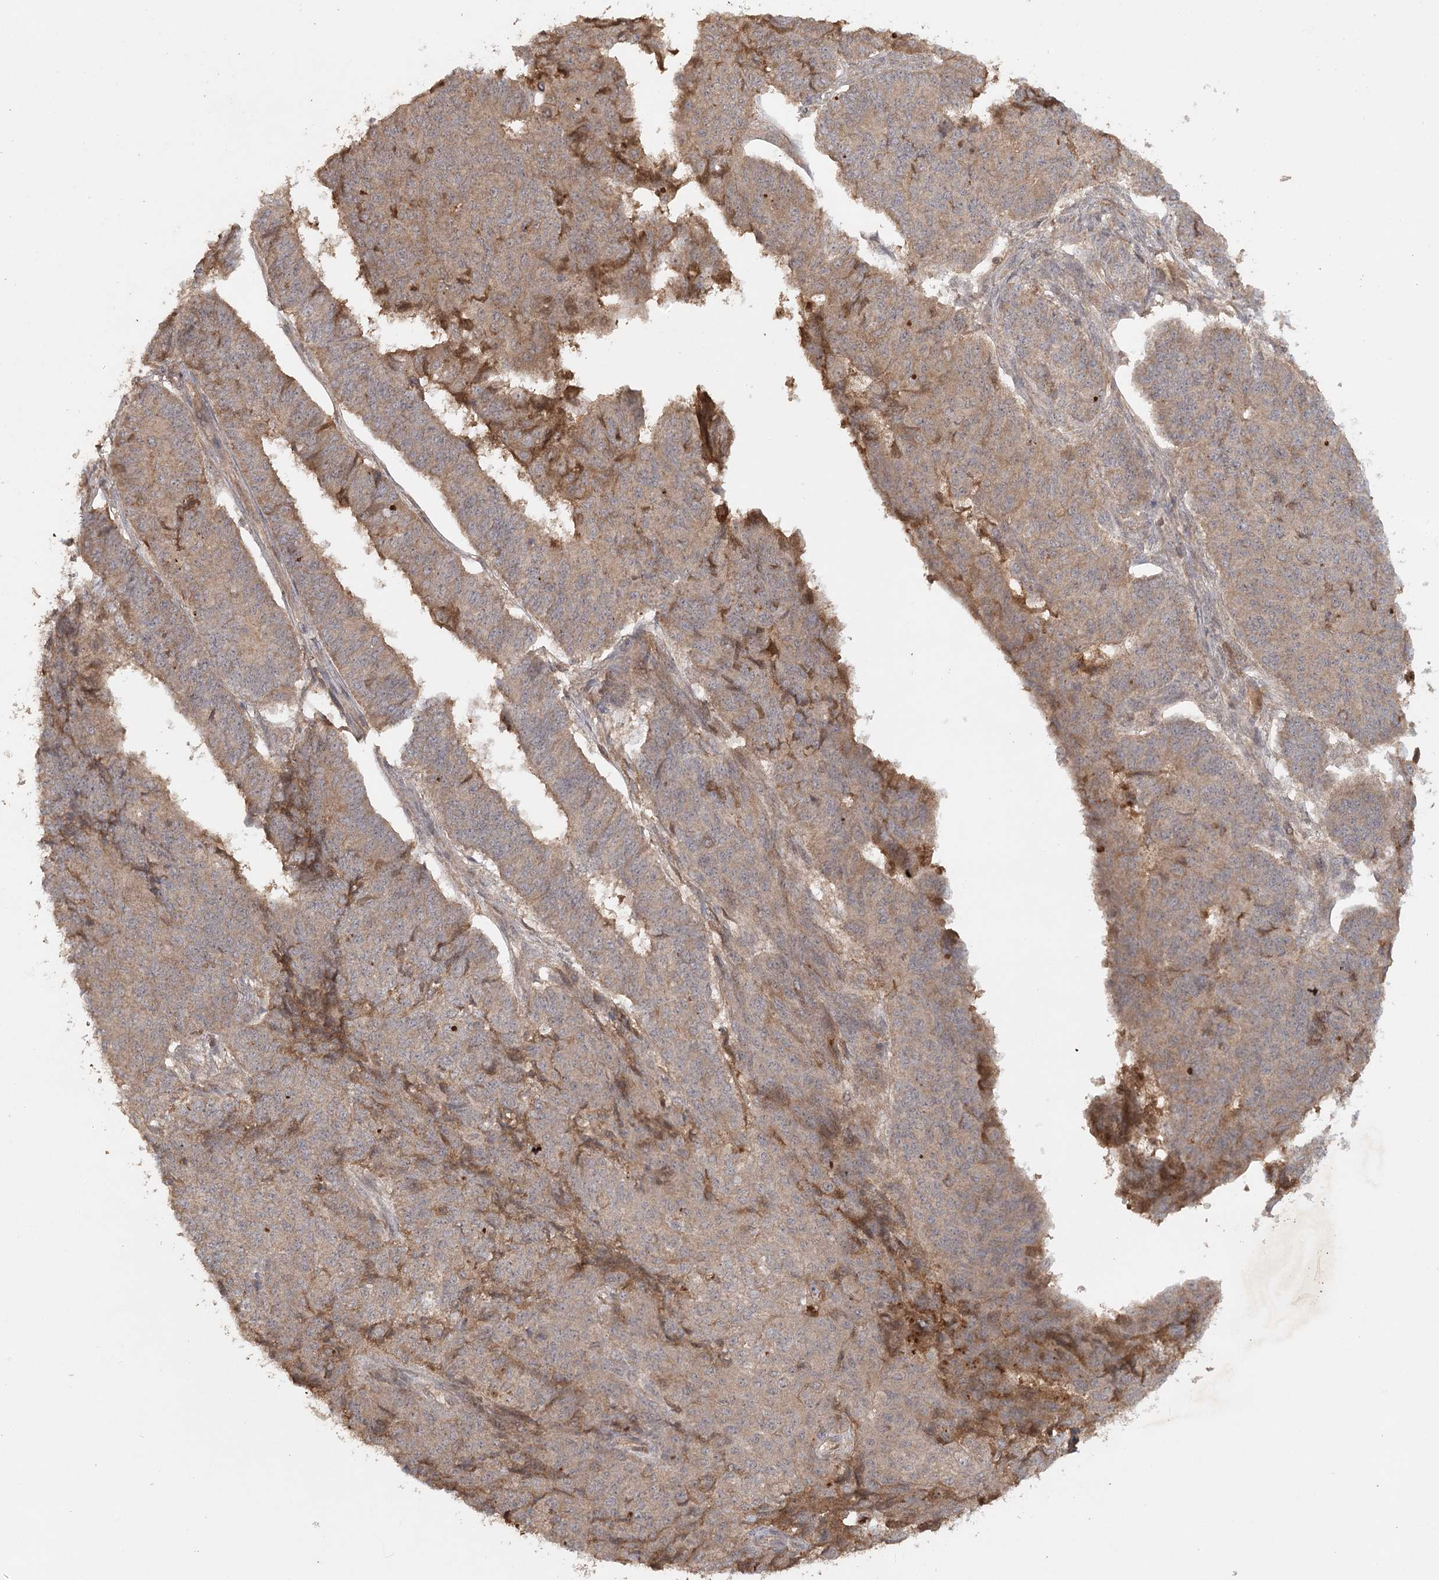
{"staining": {"intensity": "moderate", "quantity": ">75%", "location": "cytoplasmic/membranous"}, "tissue": "endometrial cancer", "cell_type": "Tumor cells", "image_type": "cancer", "snomed": [{"axis": "morphology", "description": "Adenocarcinoma, NOS"}, {"axis": "topography", "description": "Endometrium"}], "caption": "Adenocarcinoma (endometrial) stained for a protein exhibits moderate cytoplasmic/membranous positivity in tumor cells.", "gene": "ARL13A", "patient": {"sex": "female", "age": 32}}